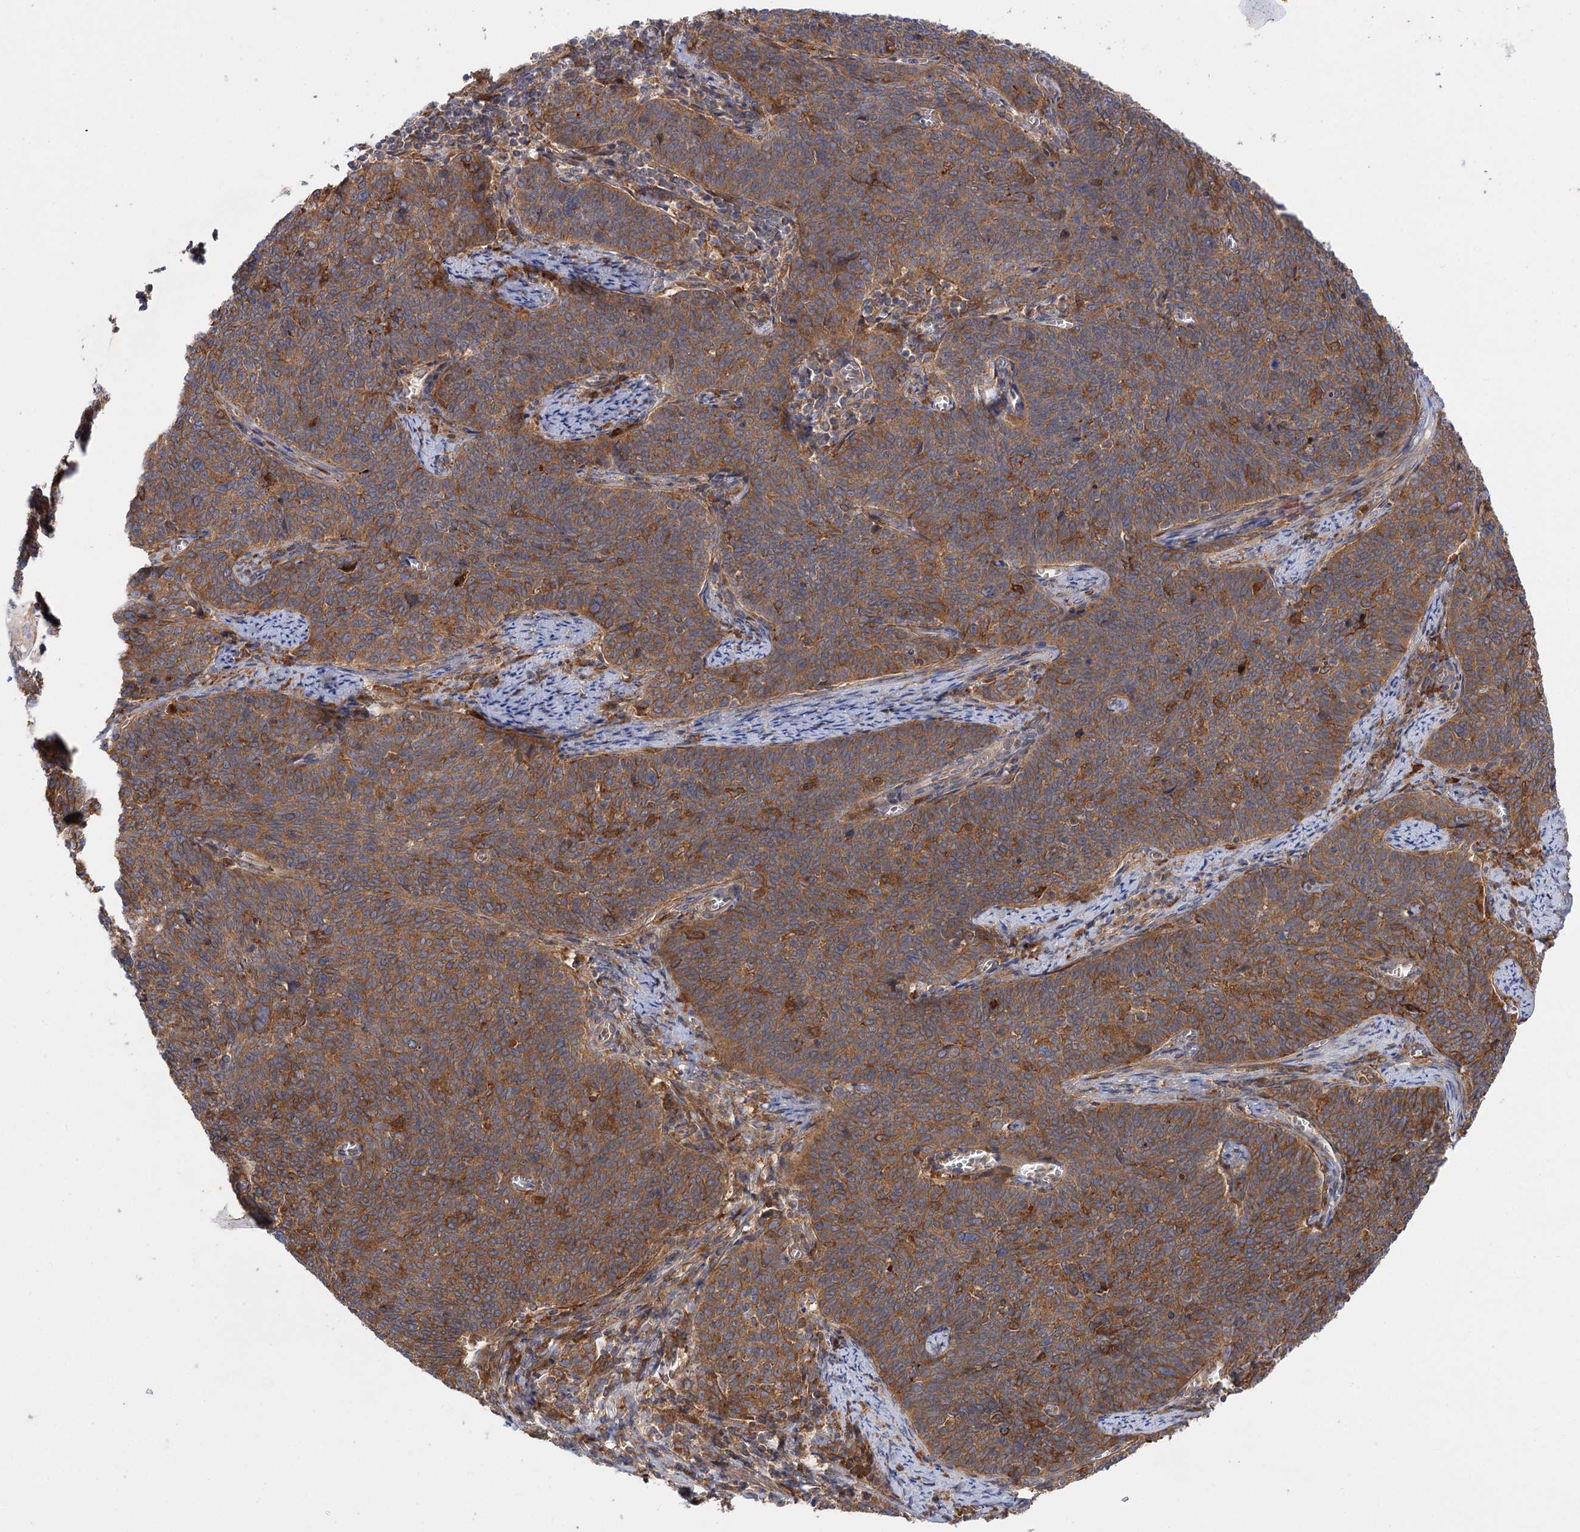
{"staining": {"intensity": "moderate", "quantity": ">75%", "location": "cytoplasmic/membranous"}, "tissue": "cervical cancer", "cell_type": "Tumor cells", "image_type": "cancer", "snomed": [{"axis": "morphology", "description": "Squamous cell carcinoma, NOS"}, {"axis": "topography", "description": "Cervix"}], "caption": "Cervical cancer stained for a protein displays moderate cytoplasmic/membranous positivity in tumor cells. Immunohistochemistry (ihc) stains the protein of interest in brown and the nuclei are stained blue.", "gene": "PATL1", "patient": {"sex": "female", "age": 39}}